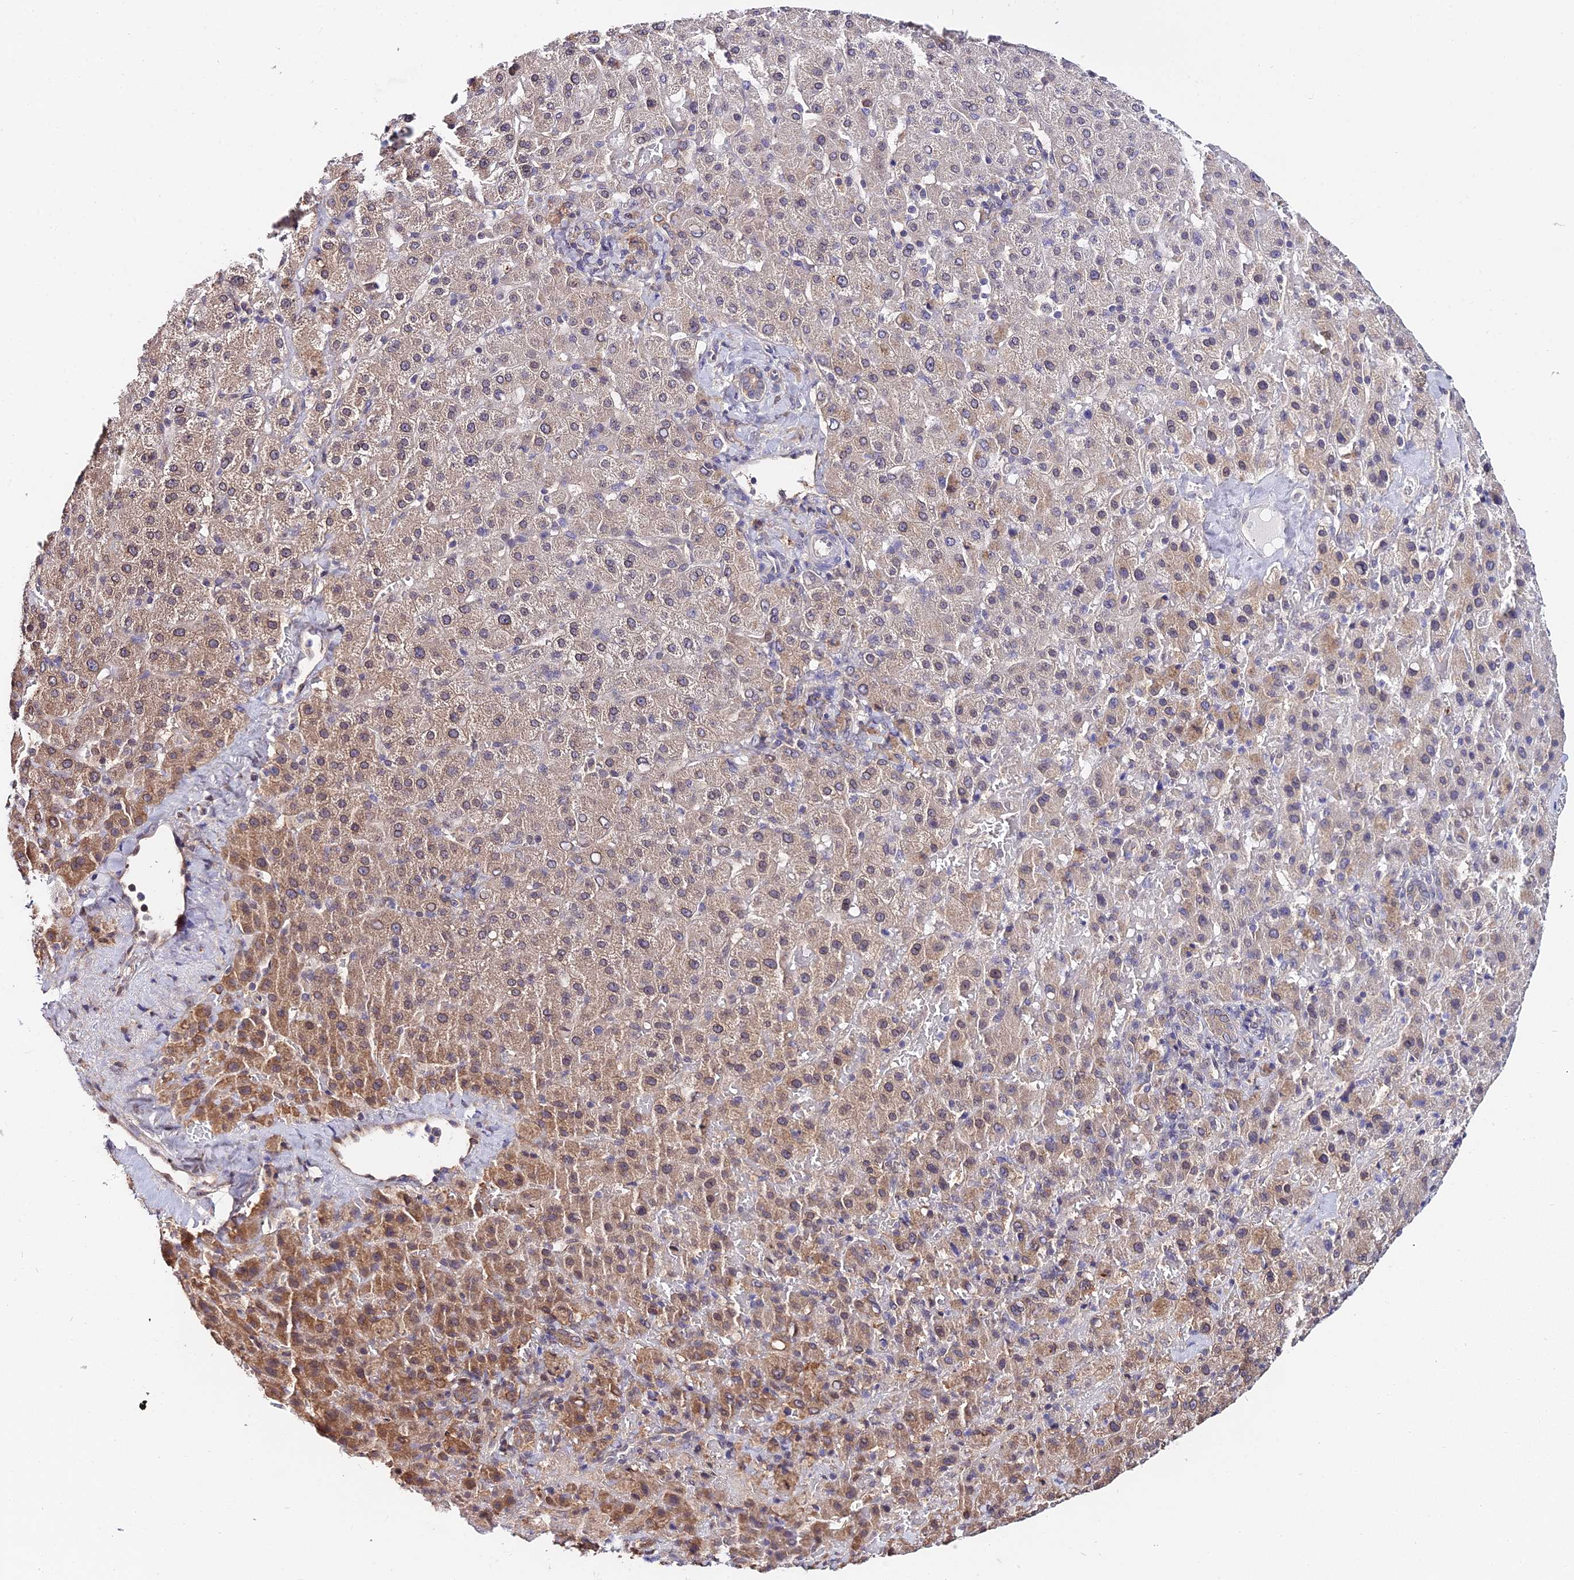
{"staining": {"intensity": "moderate", "quantity": "25%-75%", "location": "cytoplasmic/membranous"}, "tissue": "liver cancer", "cell_type": "Tumor cells", "image_type": "cancer", "snomed": [{"axis": "morphology", "description": "Carcinoma, Hepatocellular, NOS"}, {"axis": "topography", "description": "Liver"}], "caption": "Human liver hepatocellular carcinoma stained for a protein (brown) exhibits moderate cytoplasmic/membranous positive positivity in approximately 25%-75% of tumor cells.", "gene": "INPP4A", "patient": {"sex": "female", "age": 58}}